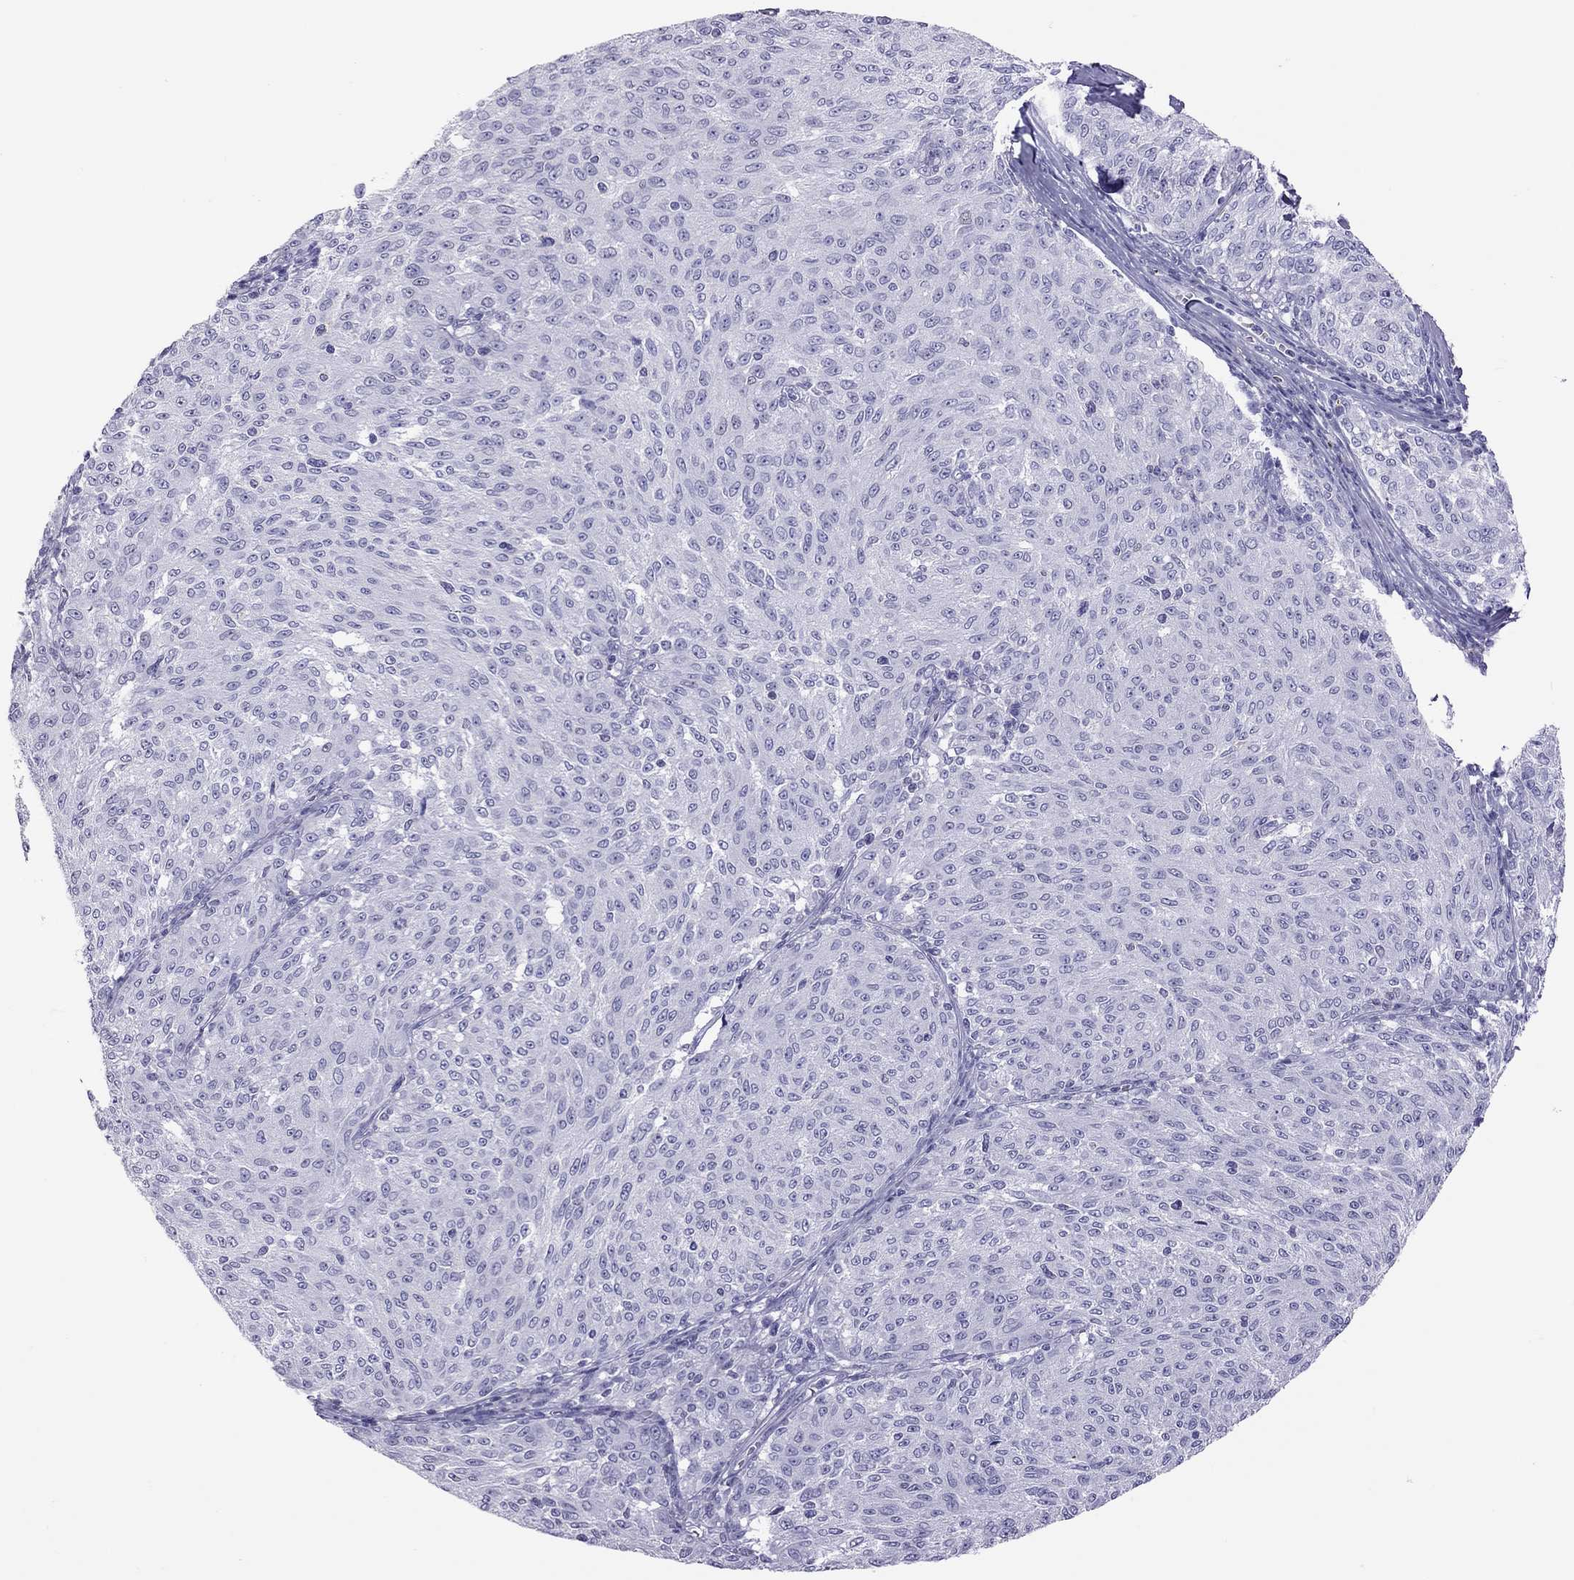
{"staining": {"intensity": "negative", "quantity": "none", "location": "none"}, "tissue": "melanoma", "cell_type": "Tumor cells", "image_type": "cancer", "snomed": [{"axis": "morphology", "description": "Malignant melanoma, NOS"}, {"axis": "topography", "description": "Skin"}], "caption": "An immunohistochemistry photomicrograph of melanoma is shown. There is no staining in tumor cells of melanoma.", "gene": "STAG3", "patient": {"sex": "female", "age": 72}}